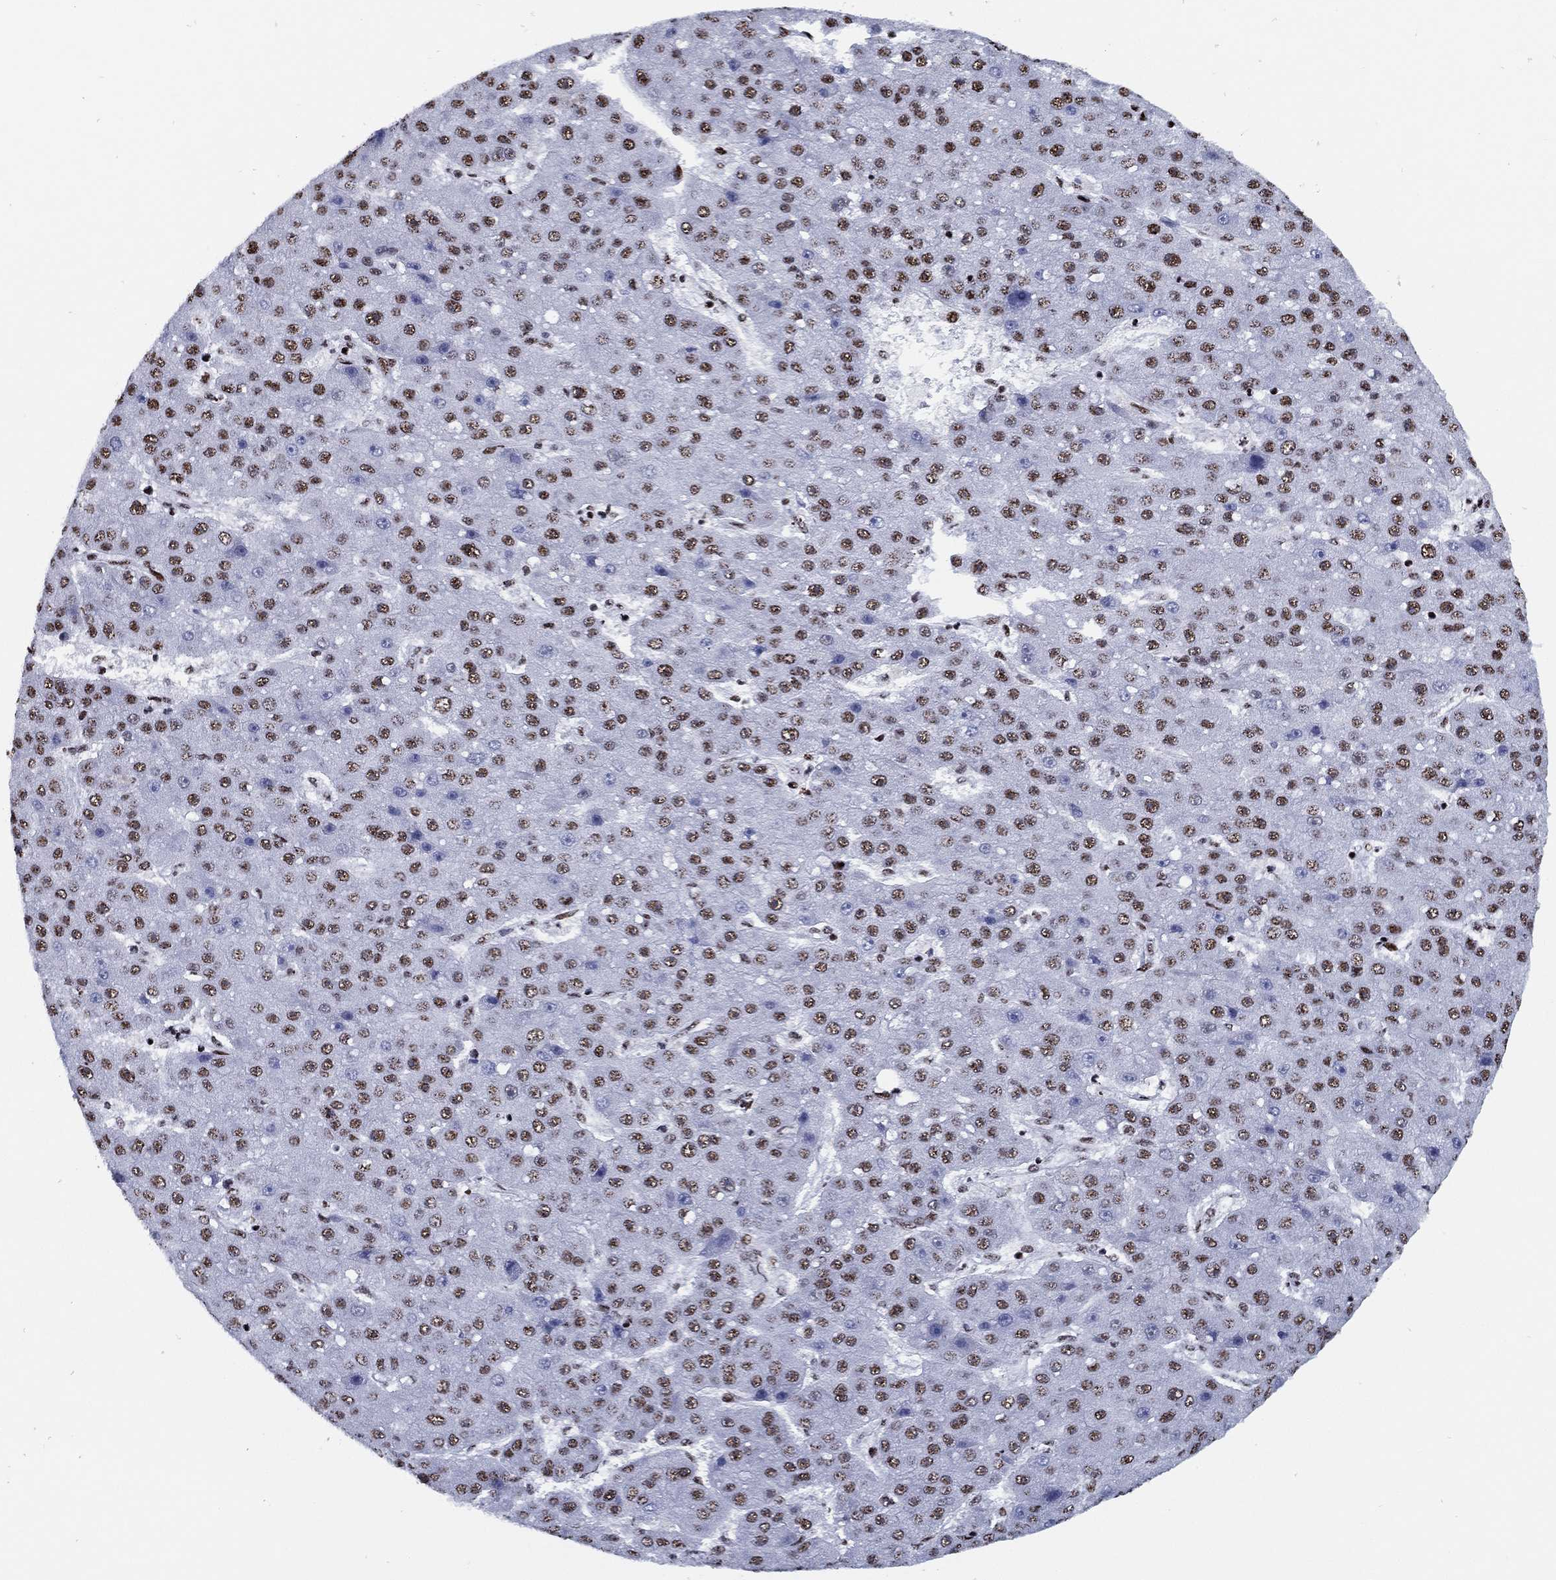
{"staining": {"intensity": "moderate", "quantity": "25%-75%", "location": "nuclear"}, "tissue": "liver cancer", "cell_type": "Tumor cells", "image_type": "cancer", "snomed": [{"axis": "morphology", "description": "Carcinoma, Hepatocellular, NOS"}, {"axis": "topography", "description": "Liver"}], "caption": "The image exhibits staining of liver cancer, revealing moderate nuclear protein expression (brown color) within tumor cells.", "gene": "CYB561D2", "patient": {"sex": "male", "age": 67}}